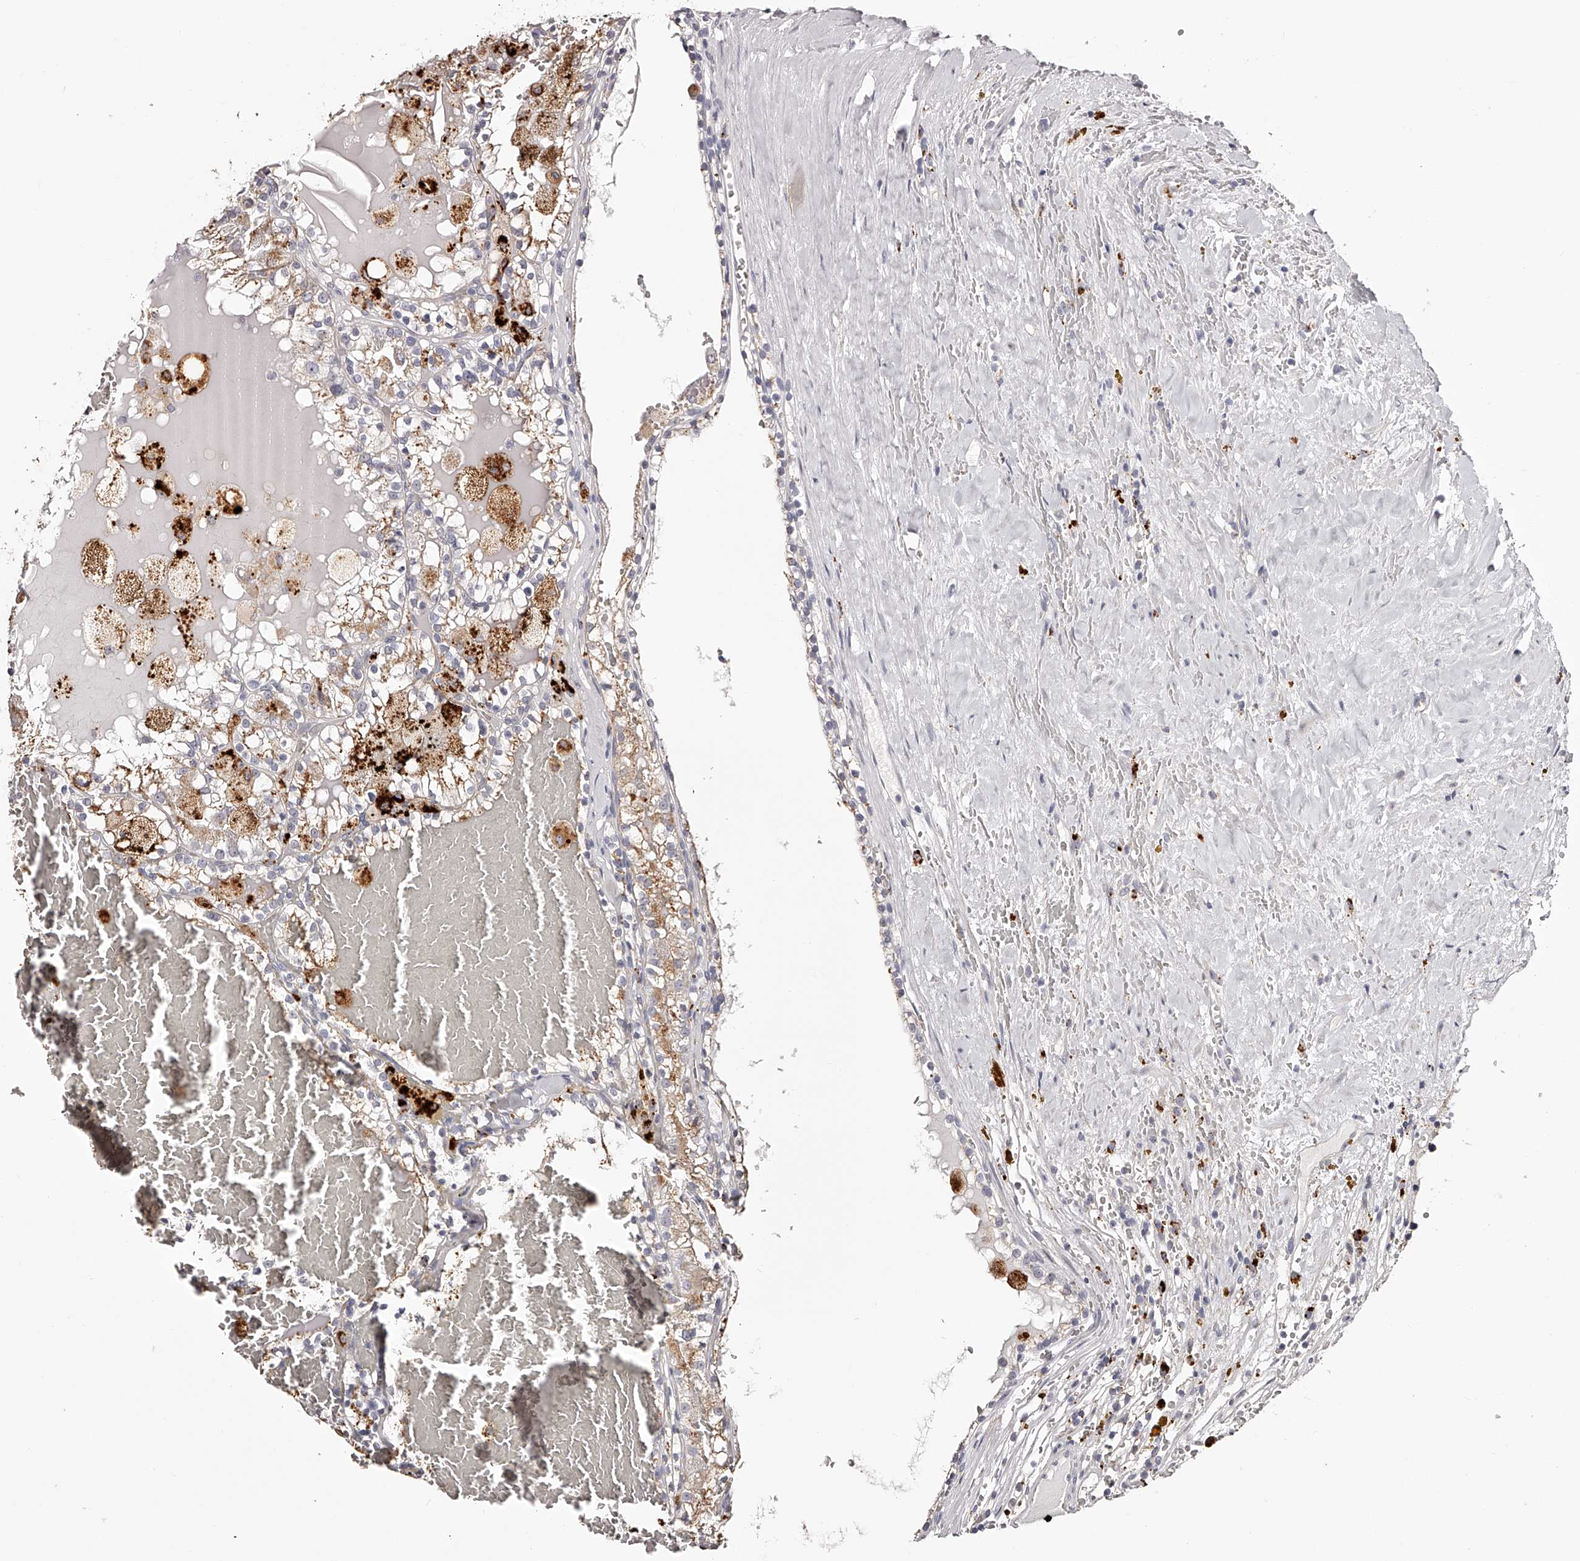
{"staining": {"intensity": "moderate", "quantity": "25%-75%", "location": "cytoplasmic/membranous"}, "tissue": "renal cancer", "cell_type": "Tumor cells", "image_type": "cancer", "snomed": [{"axis": "morphology", "description": "Adenocarcinoma, NOS"}, {"axis": "topography", "description": "Kidney"}], "caption": "The micrograph demonstrates a brown stain indicating the presence of a protein in the cytoplasmic/membranous of tumor cells in renal cancer.", "gene": "SLC35D3", "patient": {"sex": "female", "age": 56}}